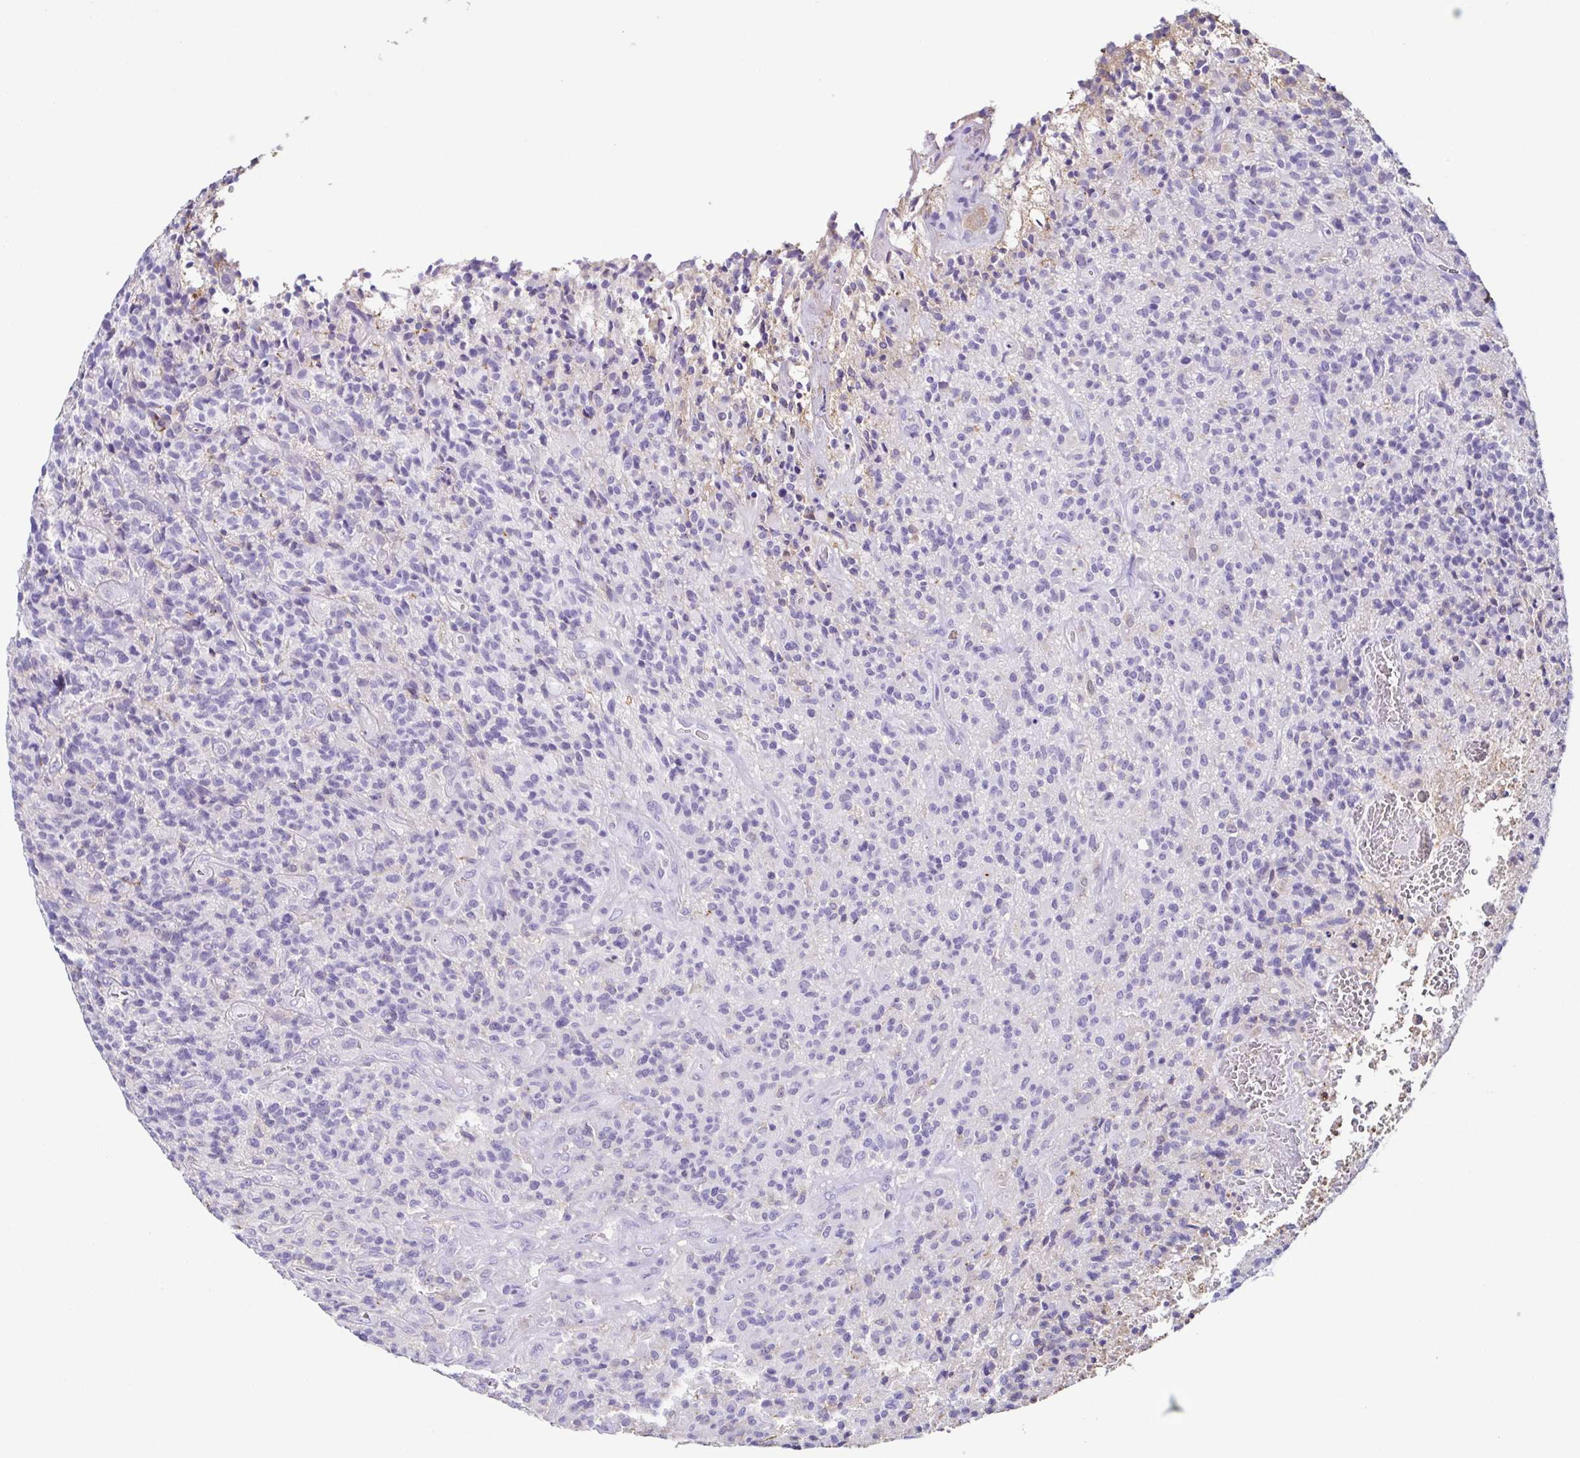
{"staining": {"intensity": "negative", "quantity": "none", "location": "none"}, "tissue": "glioma", "cell_type": "Tumor cells", "image_type": "cancer", "snomed": [{"axis": "morphology", "description": "Glioma, malignant, High grade"}, {"axis": "topography", "description": "Brain"}], "caption": "Tumor cells are negative for brown protein staining in glioma.", "gene": "ANXA10", "patient": {"sex": "male", "age": 76}}